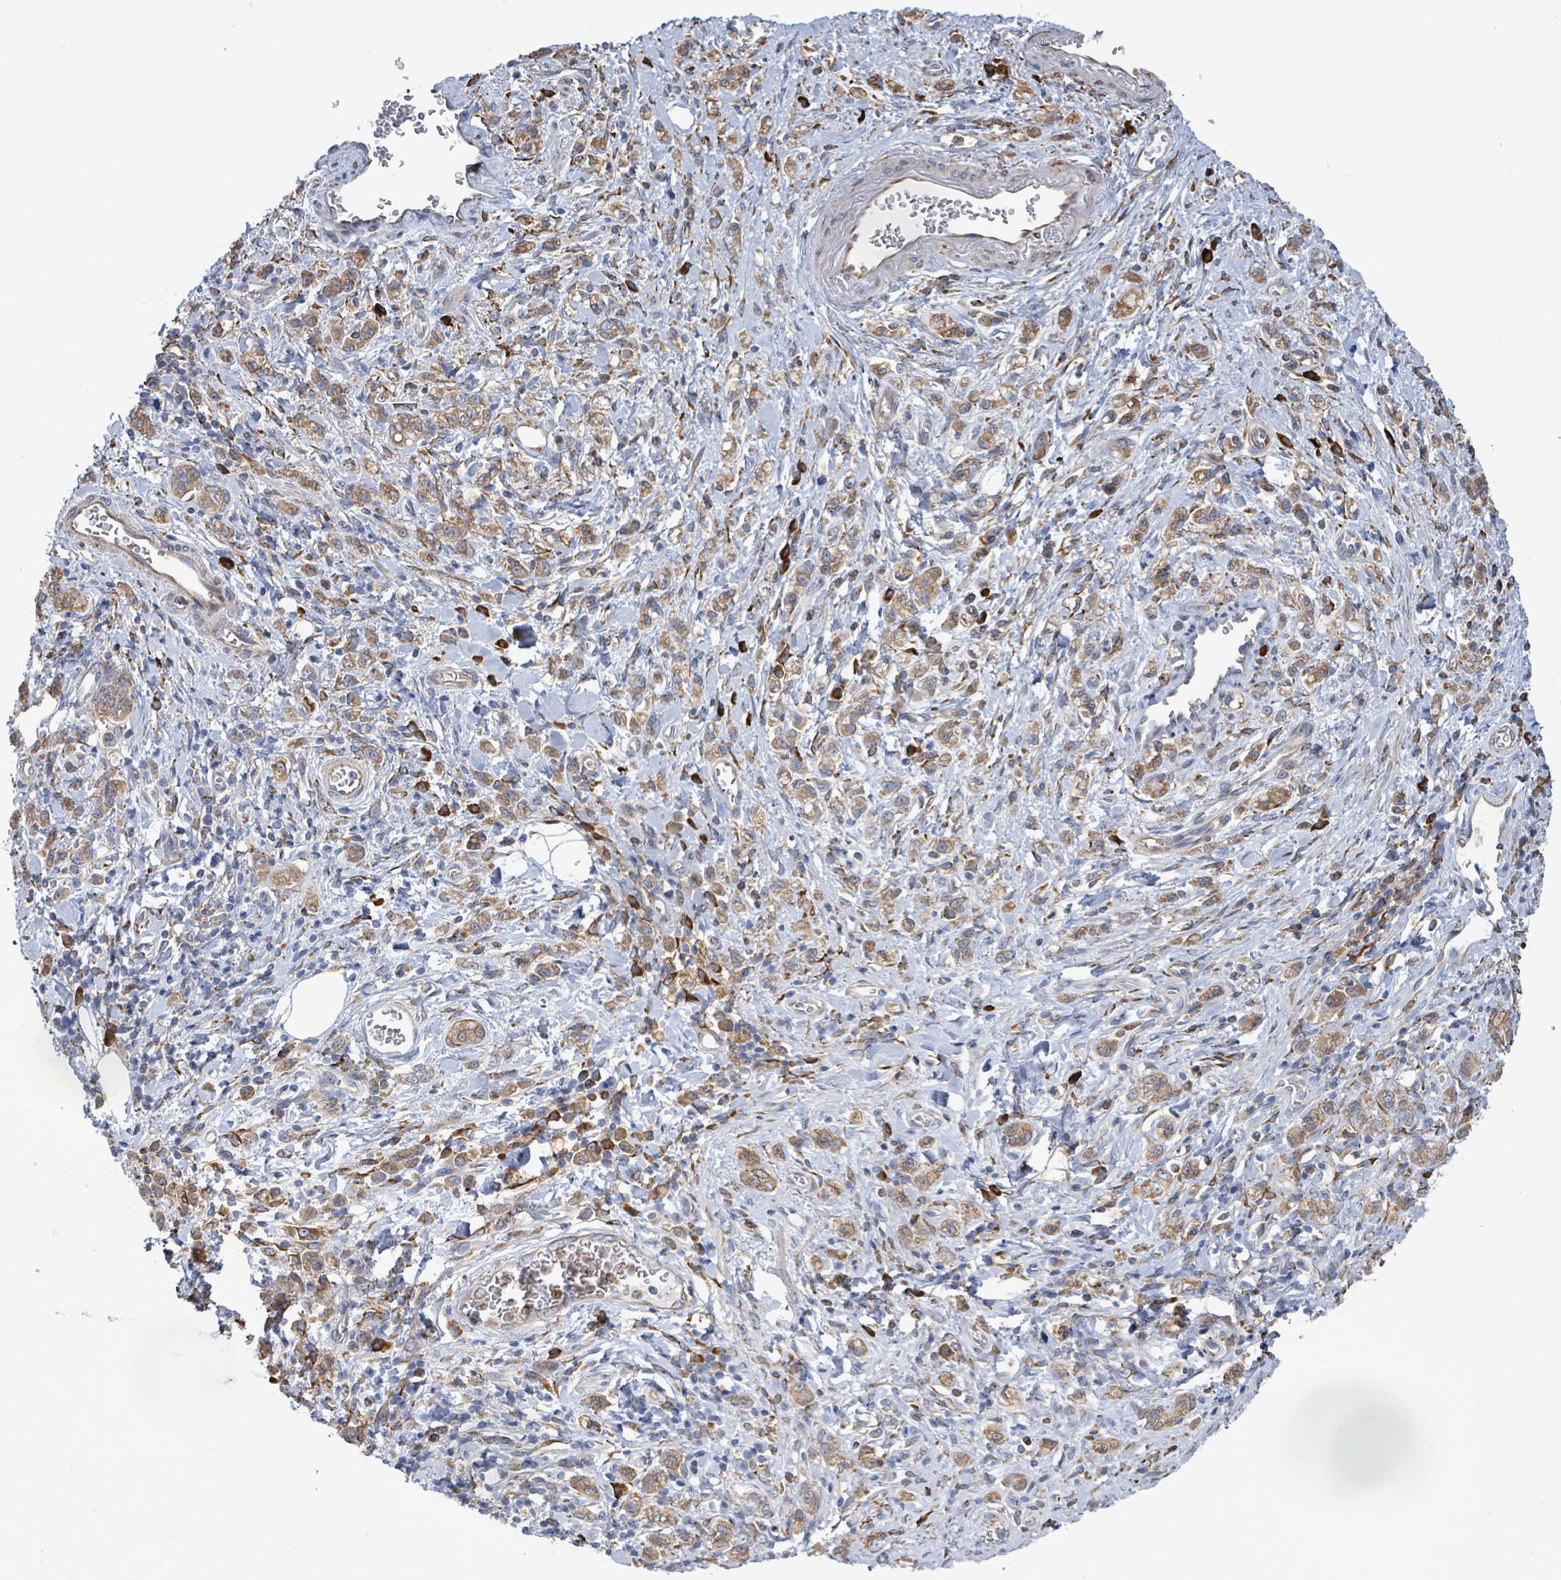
{"staining": {"intensity": "moderate", "quantity": ">75%", "location": "cytoplasmic/membranous"}, "tissue": "stomach cancer", "cell_type": "Tumor cells", "image_type": "cancer", "snomed": [{"axis": "morphology", "description": "Adenocarcinoma, NOS"}, {"axis": "topography", "description": "Stomach"}], "caption": "Stomach adenocarcinoma stained with DAB (3,3'-diaminobenzidine) IHC exhibits medium levels of moderate cytoplasmic/membranous expression in approximately >75% of tumor cells.", "gene": "RFPL4A", "patient": {"sex": "male", "age": 77}}